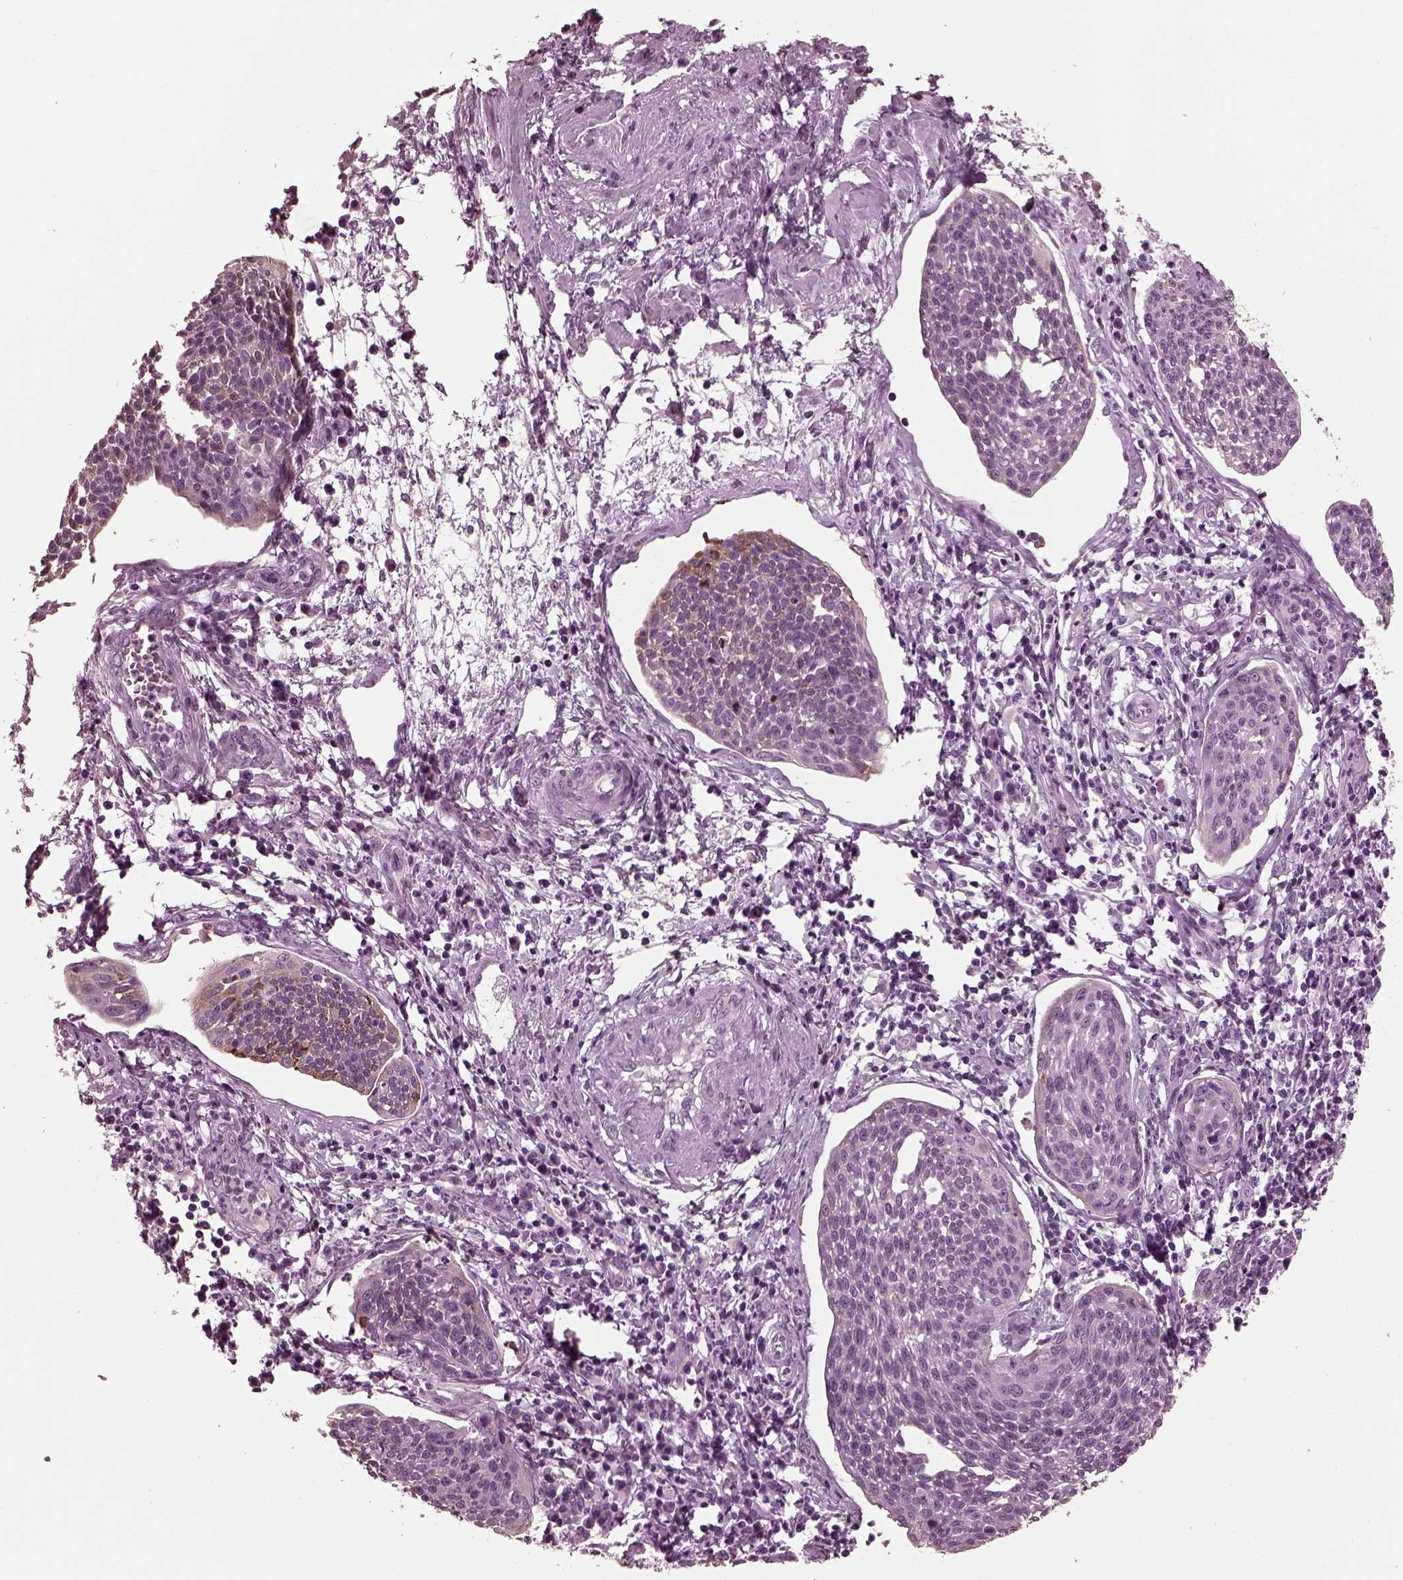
{"staining": {"intensity": "negative", "quantity": "none", "location": "none"}, "tissue": "cervical cancer", "cell_type": "Tumor cells", "image_type": "cancer", "snomed": [{"axis": "morphology", "description": "Squamous cell carcinoma, NOS"}, {"axis": "topography", "description": "Cervix"}], "caption": "Immunohistochemistry (IHC) of human cervical squamous cell carcinoma shows no staining in tumor cells.", "gene": "MIB2", "patient": {"sex": "female", "age": 34}}